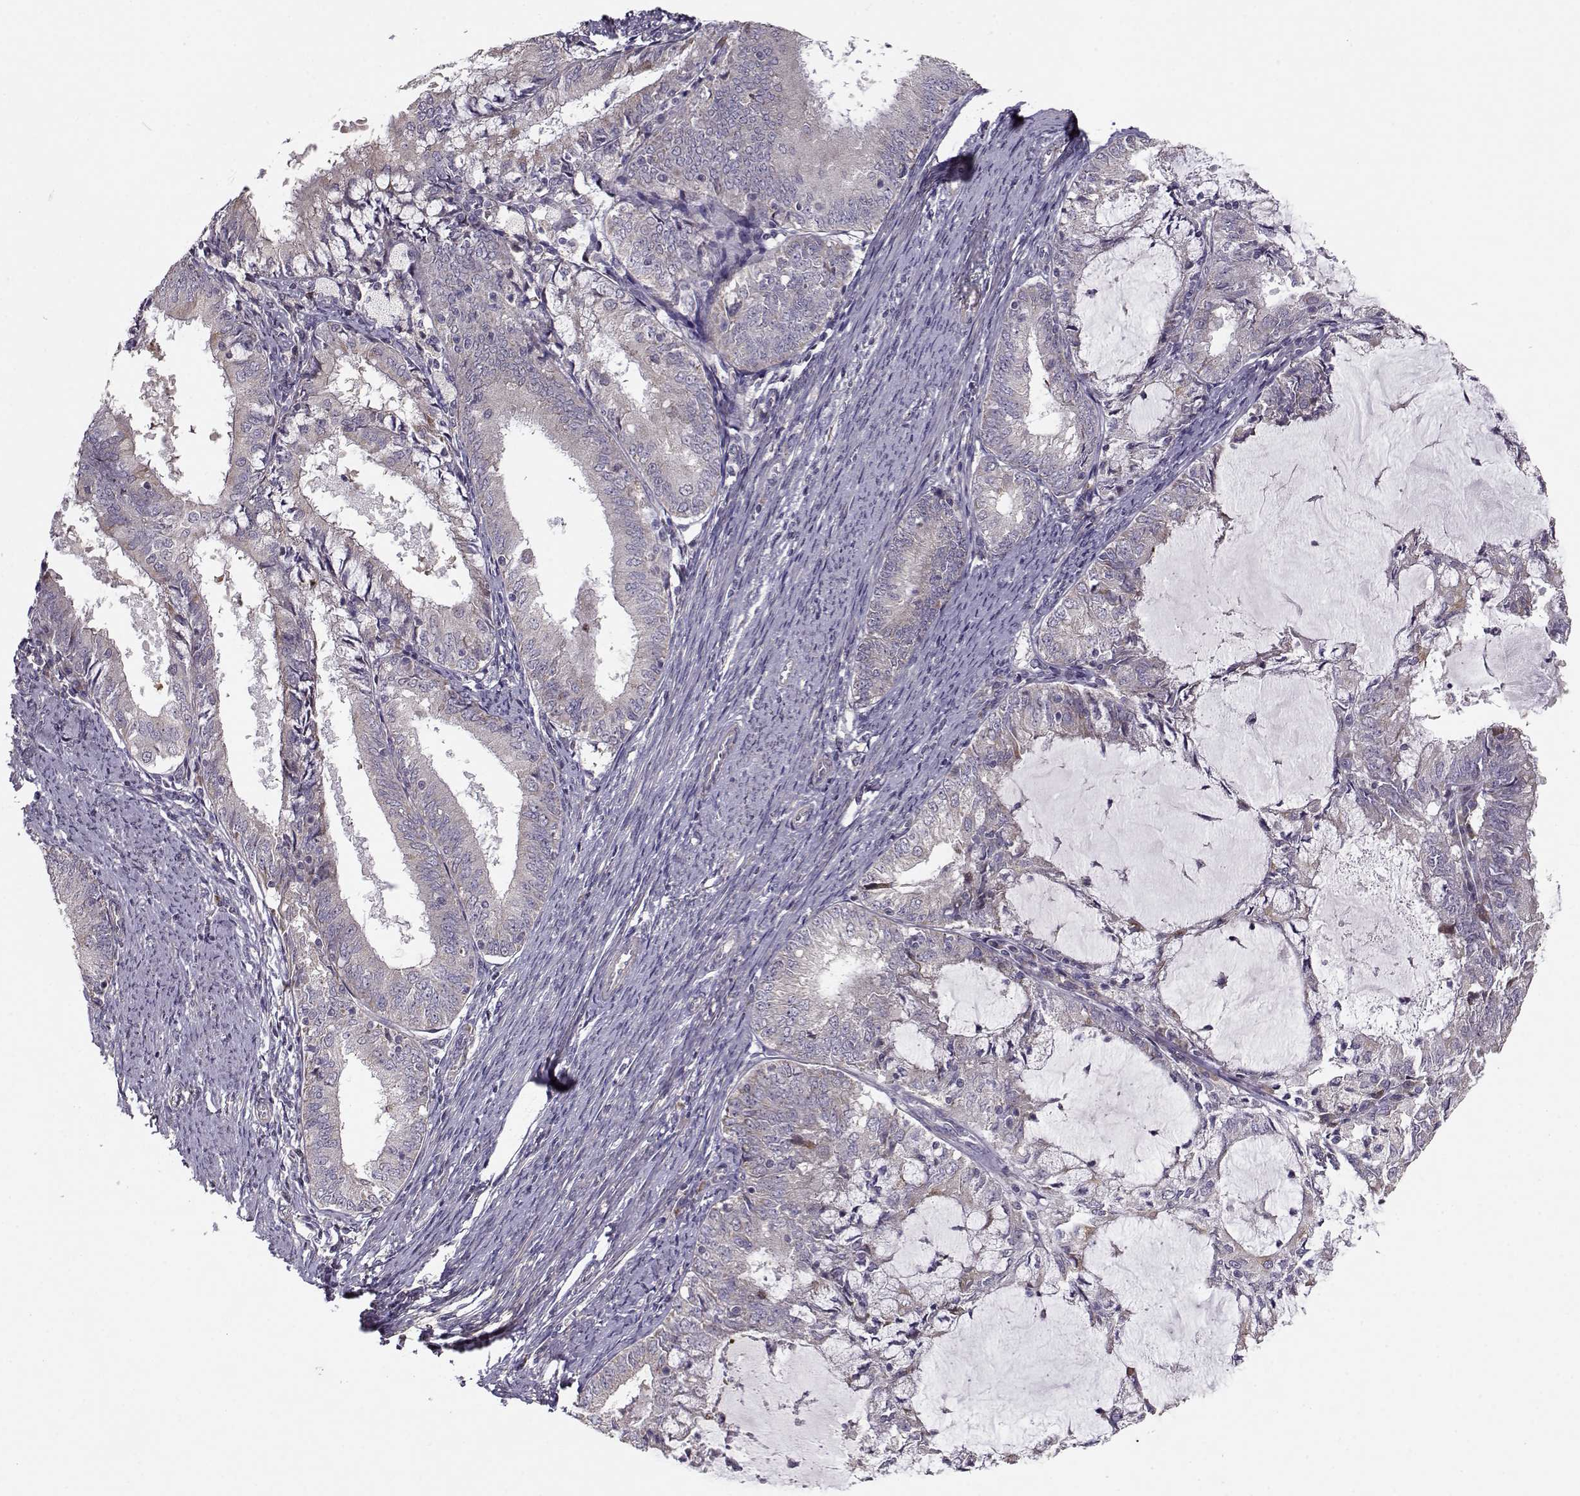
{"staining": {"intensity": "negative", "quantity": "none", "location": "none"}, "tissue": "endometrial cancer", "cell_type": "Tumor cells", "image_type": "cancer", "snomed": [{"axis": "morphology", "description": "Adenocarcinoma, NOS"}, {"axis": "topography", "description": "Endometrium"}], "caption": "High power microscopy histopathology image of an immunohistochemistry (IHC) photomicrograph of endometrial adenocarcinoma, revealing no significant staining in tumor cells.", "gene": "ENTPD8", "patient": {"sex": "female", "age": 57}}